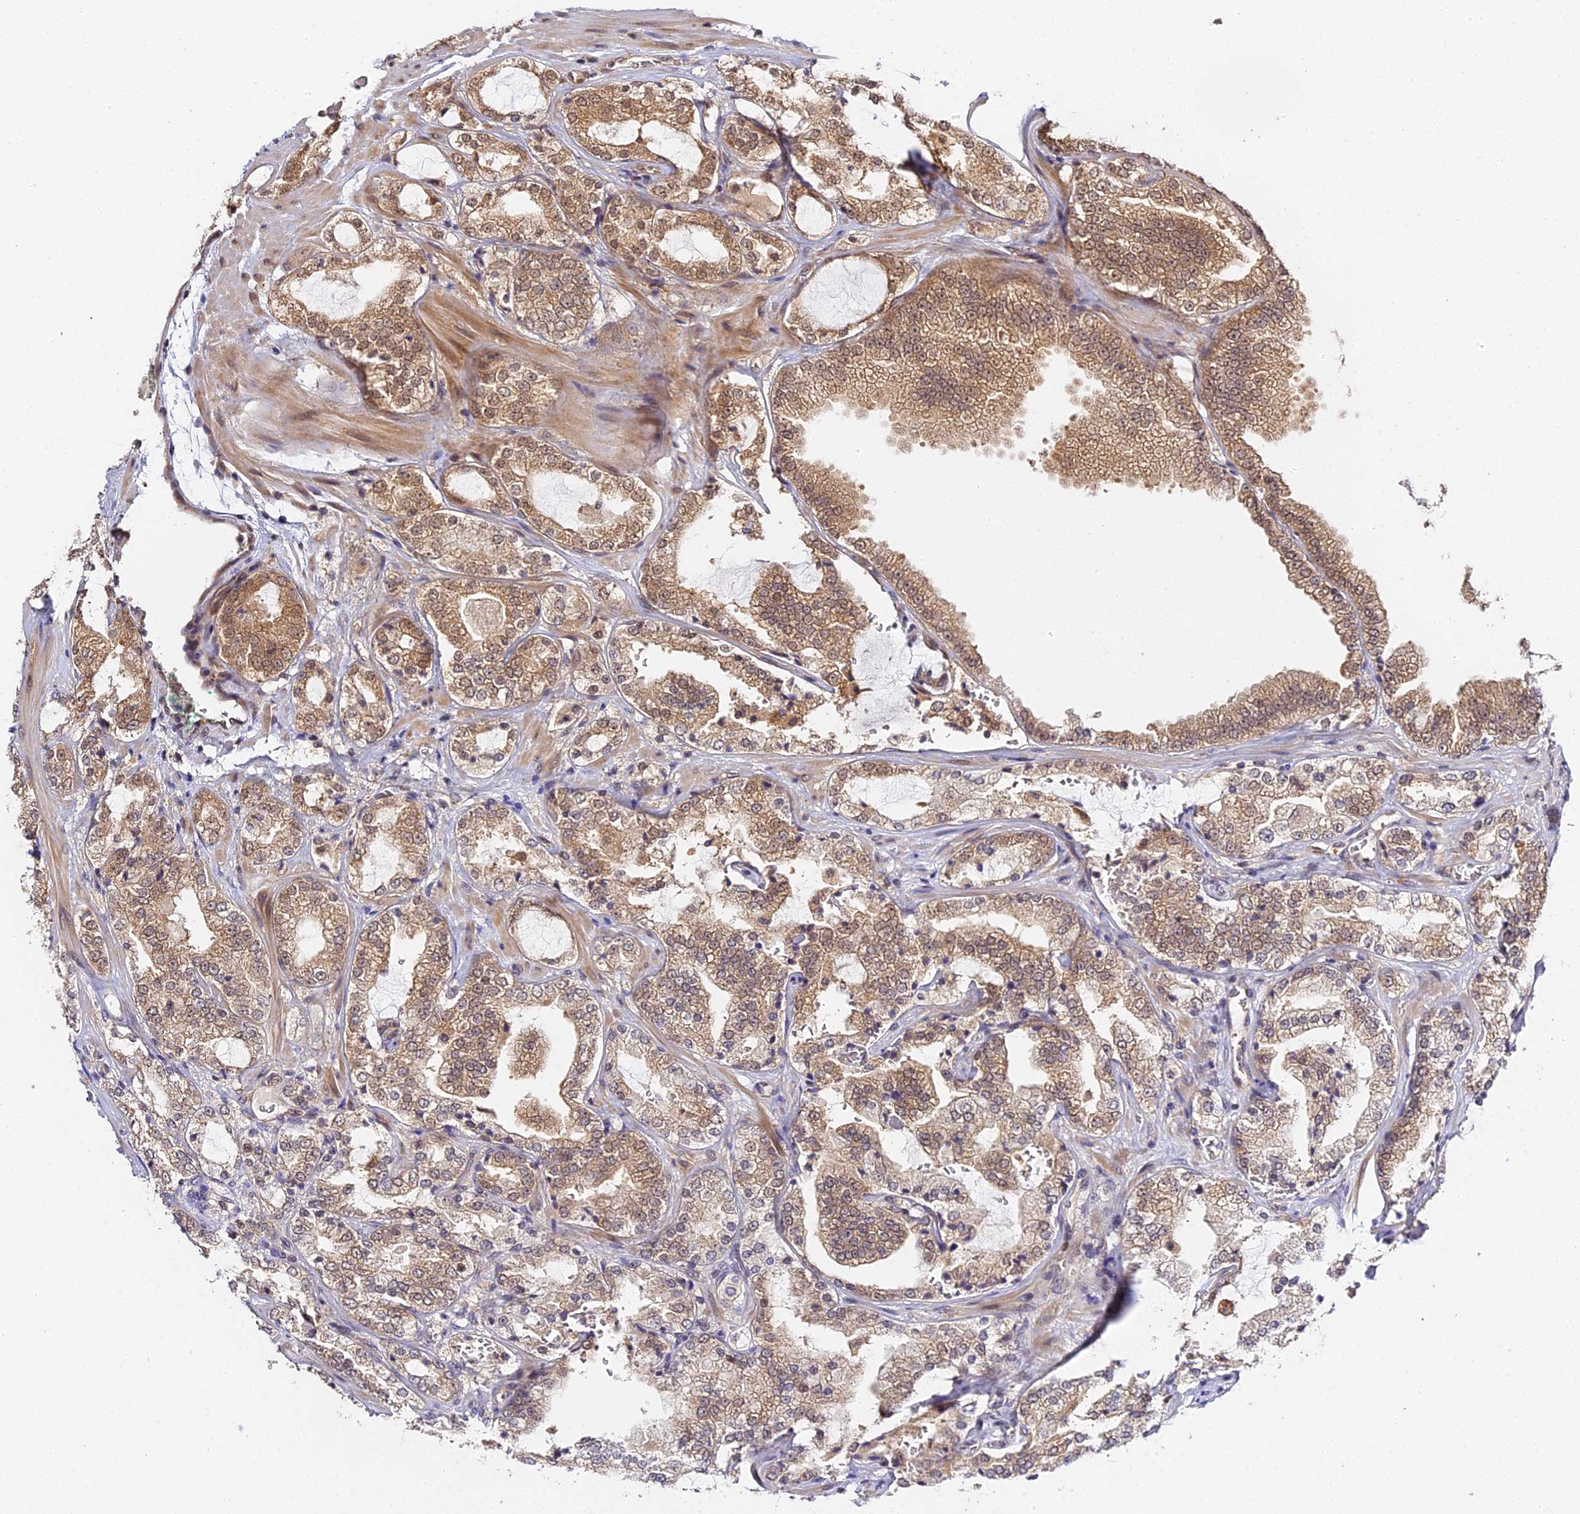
{"staining": {"intensity": "weak", "quantity": ">75%", "location": "cytoplasmic/membranous"}, "tissue": "prostate cancer", "cell_type": "Tumor cells", "image_type": "cancer", "snomed": [{"axis": "morphology", "description": "Adenocarcinoma, High grade"}, {"axis": "topography", "description": "Prostate"}], "caption": "Protein expression analysis of prostate adenocarcinoma (high-grade) shows weak cytoplasmic/membranous staining in approximately >75% of tumor cells.", "gene": "IMPACT", "patient": {"sex": "male", "age": 64}}